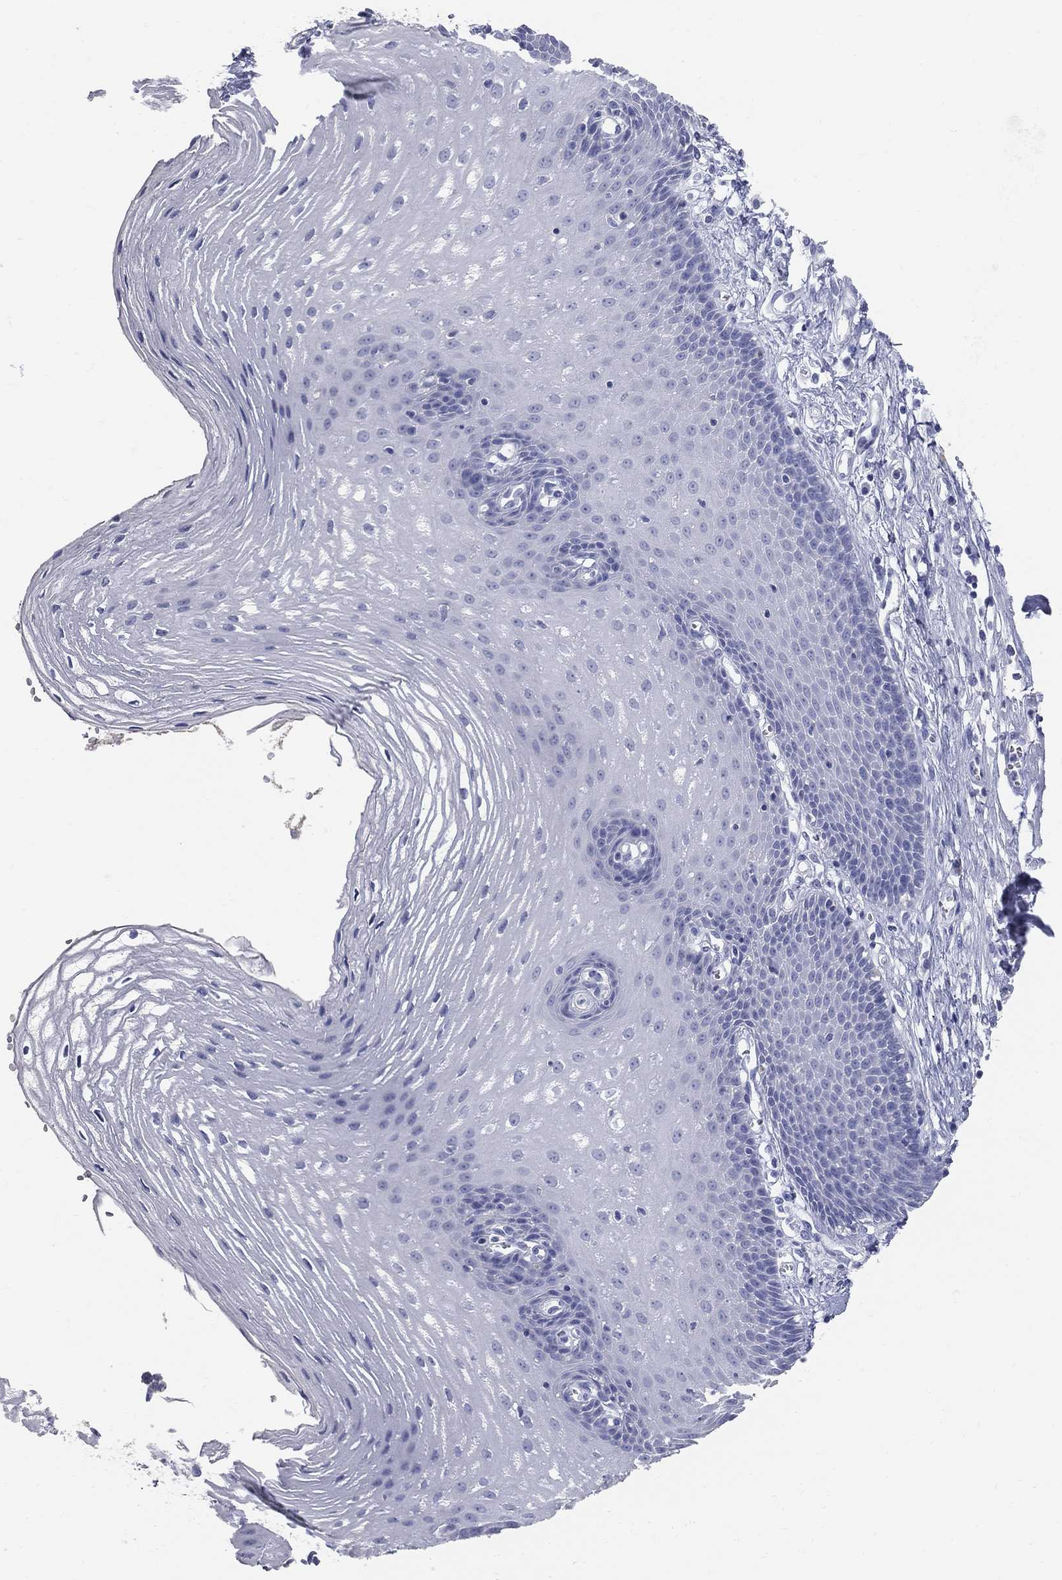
{"staining": {"intensity": "negative", "quantity": "none", "location": "none"}, "tissue": "esophagus", "cell_type": "Squamous epithelial cells", "image_type": "normal", "snomed": [{"axis": "morphology", "description": "Normal tissue, NOS"}, {"axis": "topography", "description": "Esophagus"}], "caption": "Squamous epithelial cells show no significant expression in unremarkable esophagus. (Brightfield microscopy of DAB (3,3'-diaminobenzidine) immunohistochemistry (IHC) at high magnification).", "gene": "AOX1", "patient": {"sex": "male", "age": 72}}